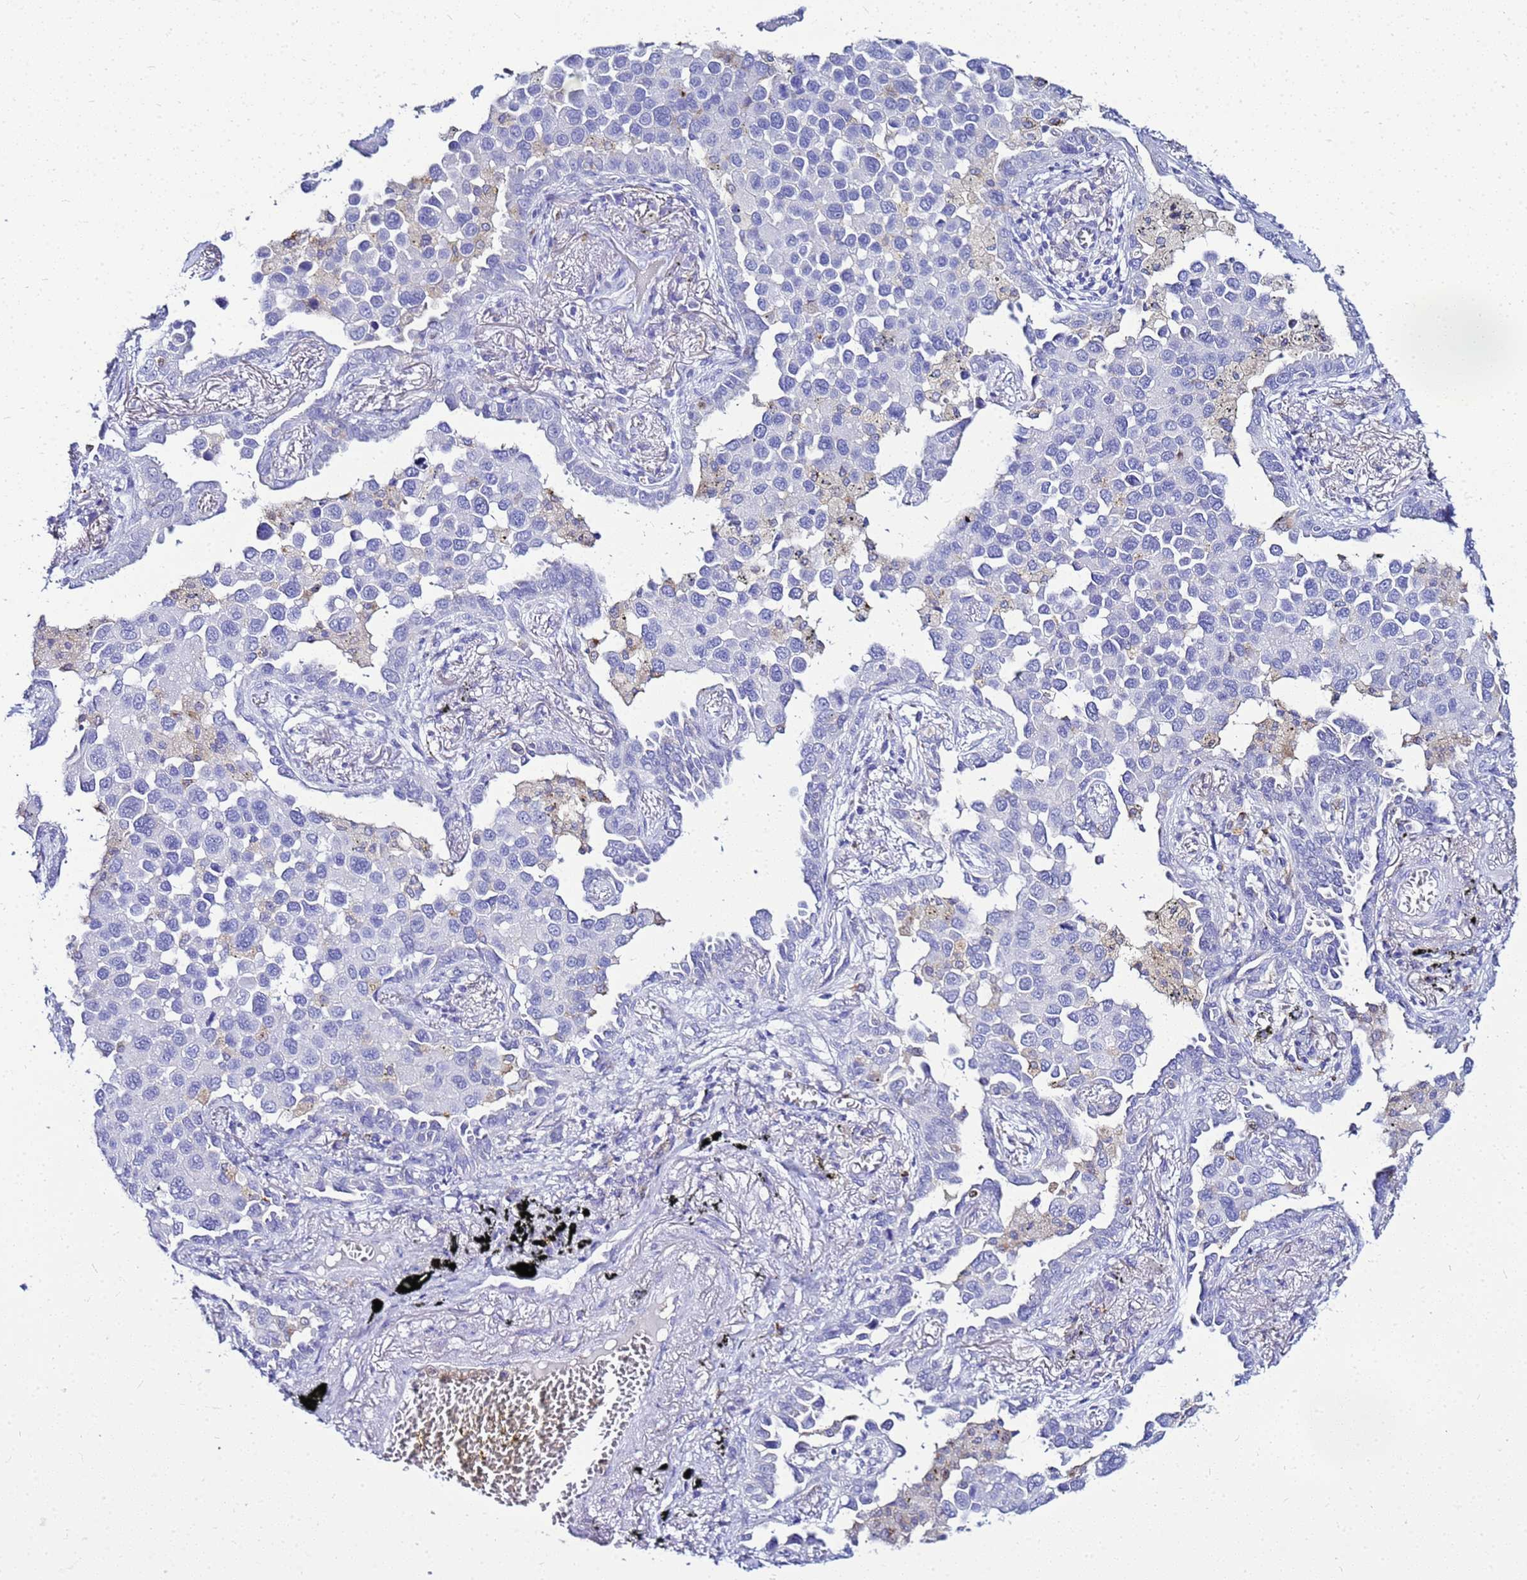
{"staining": {"intensity": "negative", "quantity": "none", "location": "none"}, "tissue": "lung cancer", "cell_type": "Tumor cells", "image_type": "cancer", "snomed": [{"axis": "morphology", "description": "Adenocarcinoma, NOS"}, {"axis": "topography", "description": "Lung"}], "caption": "This is an immunohistochemistry image of human adenocarcinoma (lung). There is no positivity in tumor cells.", "gene": "CSTA", "patient": {"sex": "male", "age": 67}}